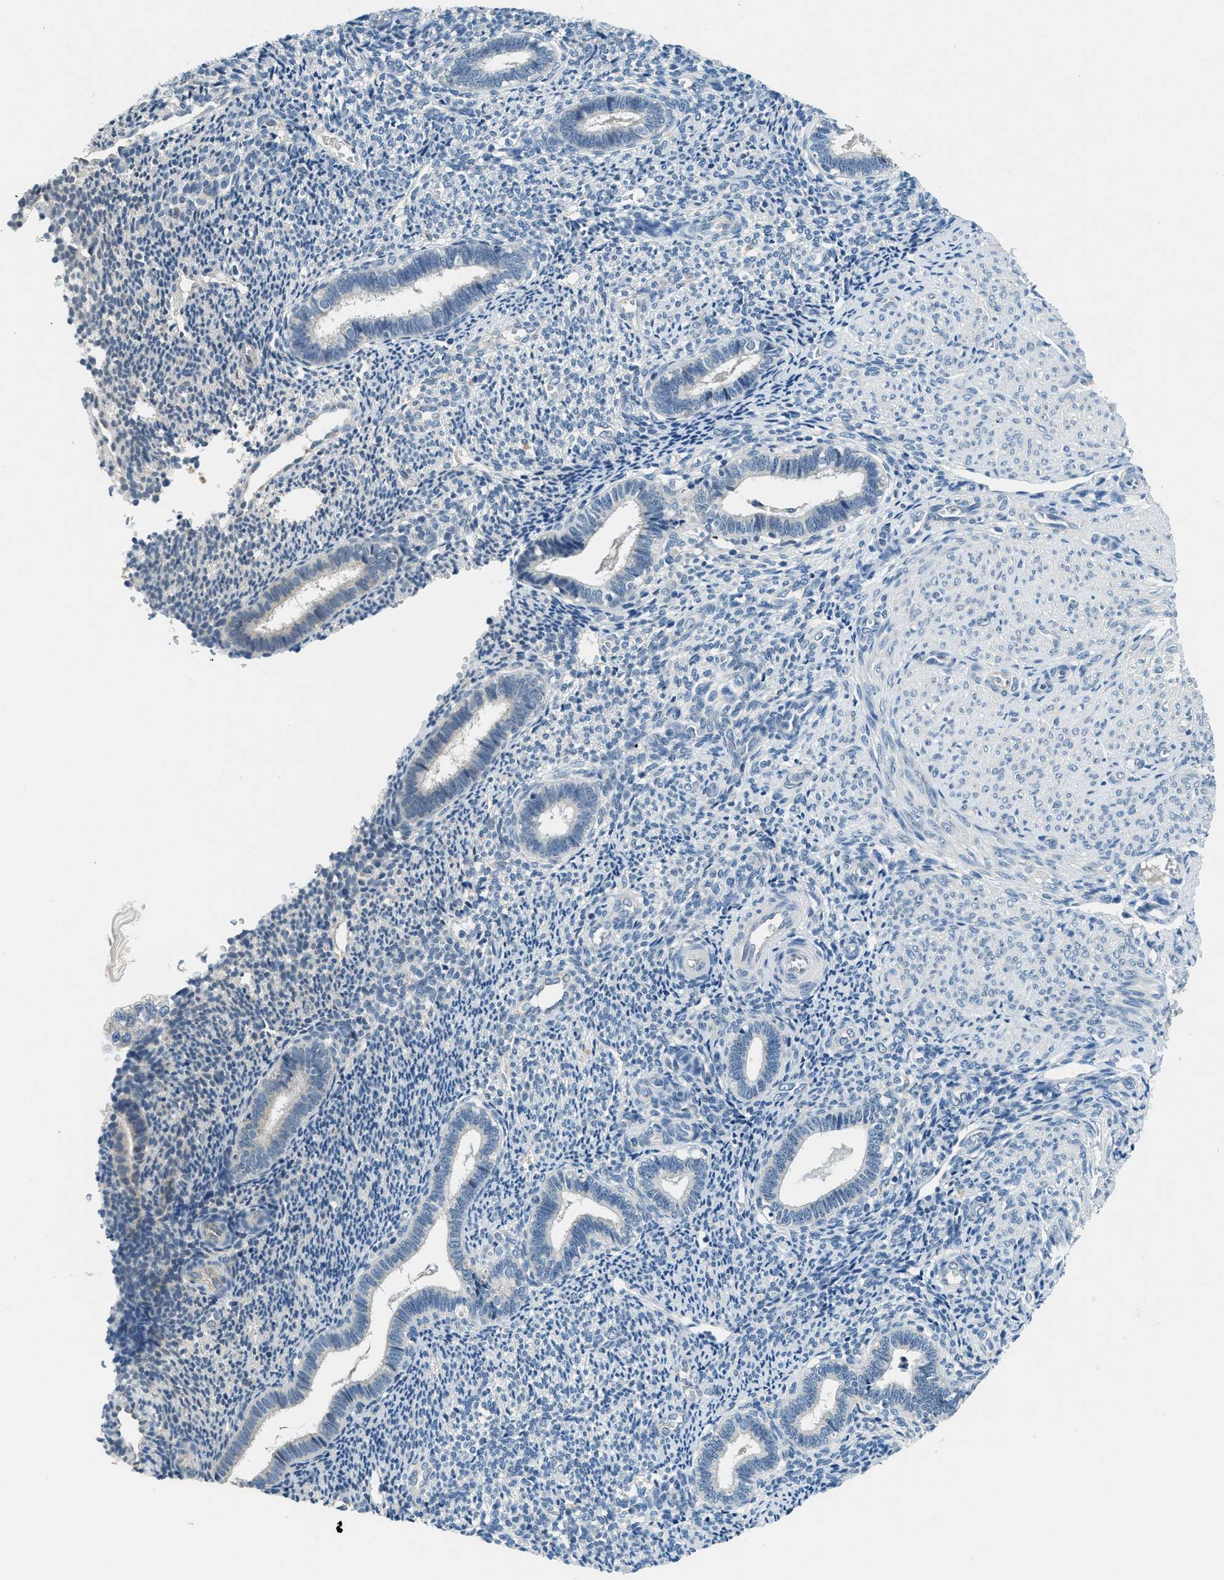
{"staining": {"intensity": "negative", "quantity": "none", "location": "none"}, "tissue": "endometrium", "cell_type": "Cells in endometrial stroma", "image_type": "normal", "snomed": [{"axis": "morphology", "description": "Normal tissue, NOS"}, {"axis": "topography", "description": "Endometrium"}], "caption": "Immunohistochemistry of benign human endometrium reveals no positivity in cells in endometrial stroma.", "gene": "BCAP31", "patient": {"sex": "female", "age": 27}}